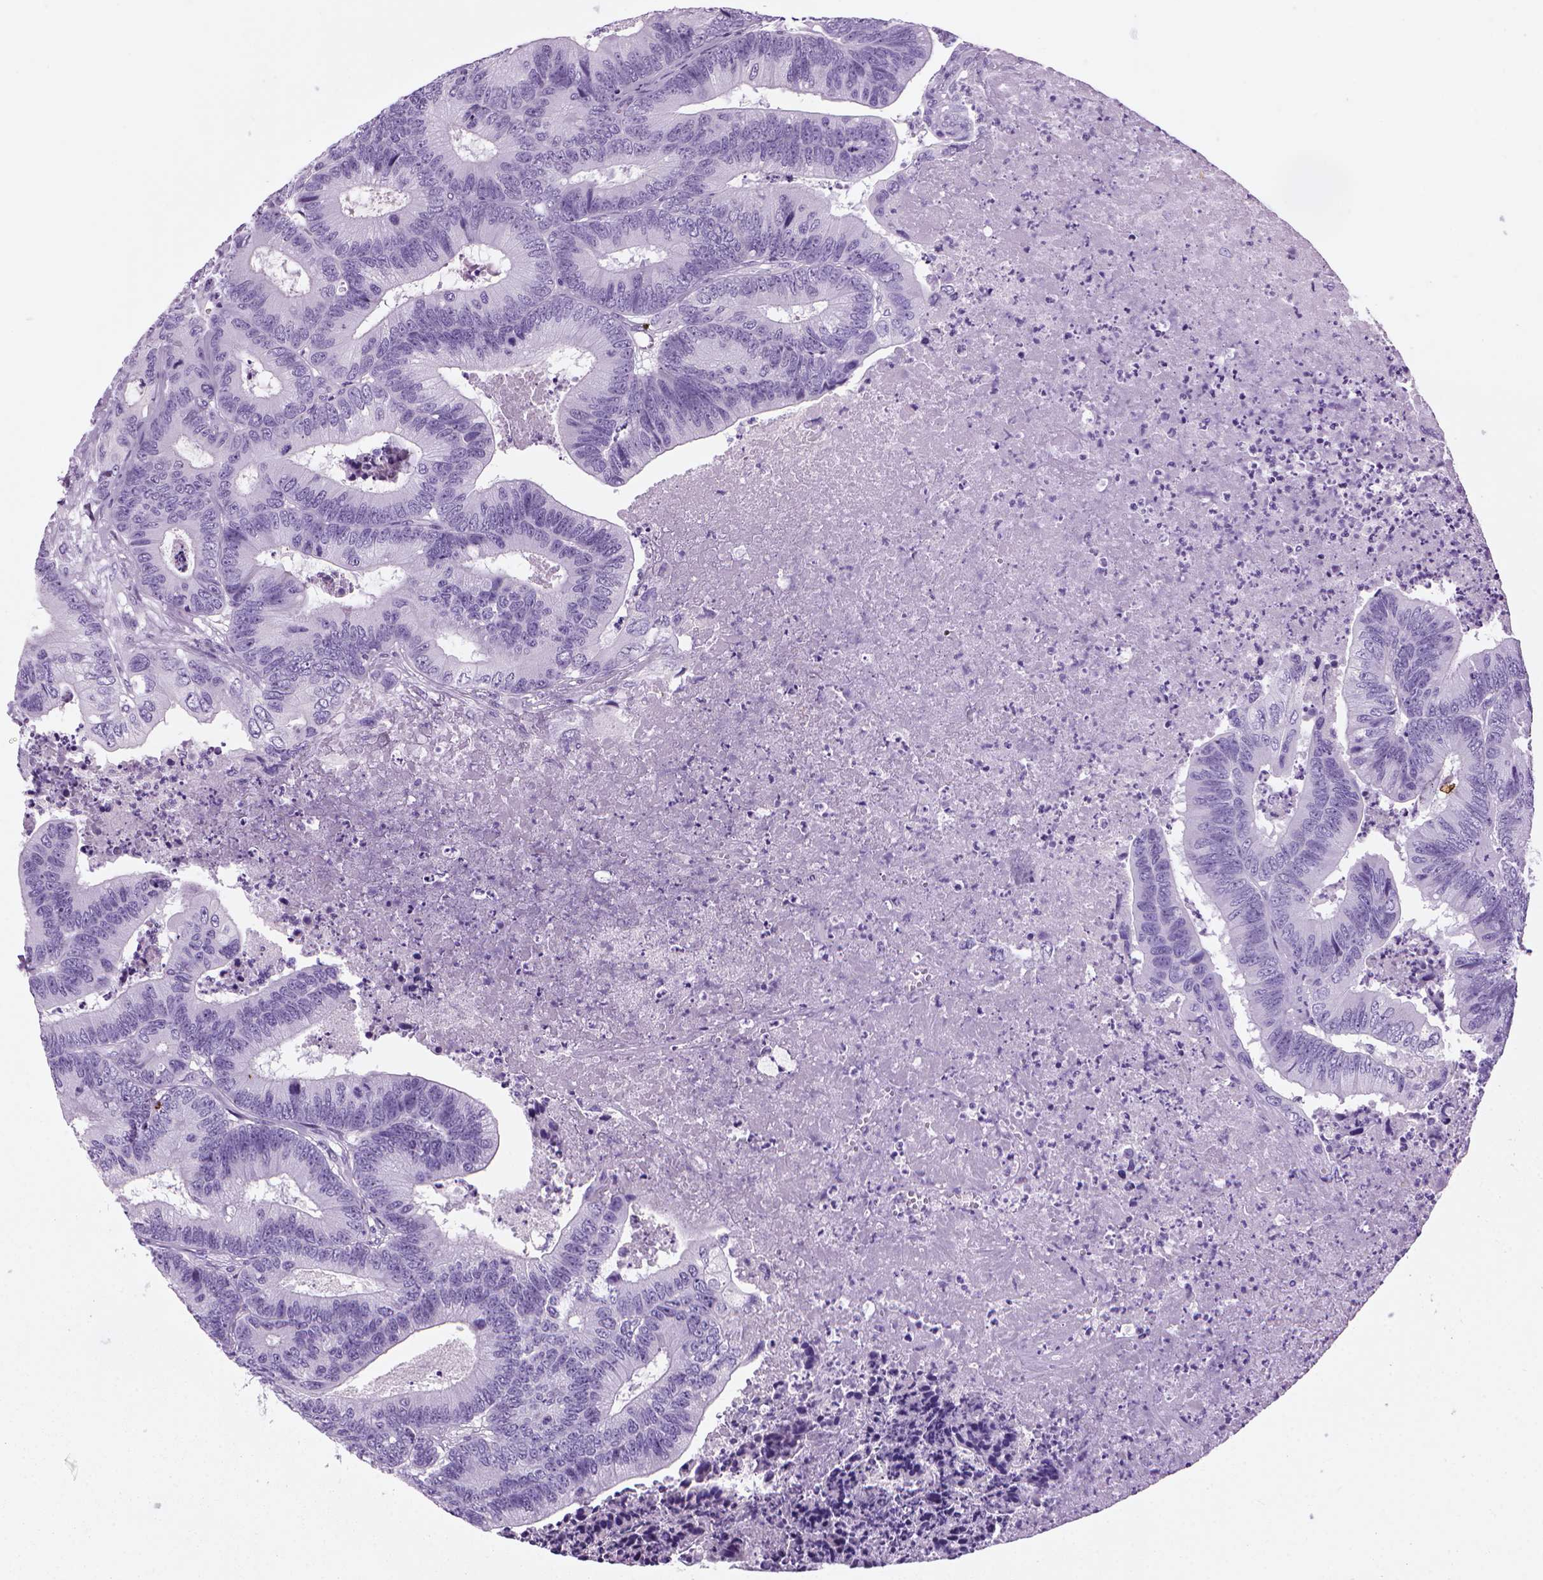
{"staining": {"intensity": "negative", "quantity": "none", "location": "none"}, "tissue": "colorectal cancer", "cell_type": "Tumor cells", "image_type": "cancer", "snomed": [{"axis": "morphology", "description": "Adenocarcinoma, NOS"}, {"axis": "topography", "description": "Colon"}], "caption": "Human colorectal cancer (adenocarcinoma) stained for a protein using immunohistochemistry (IHC) shows no positivity in tumor cells.", "gene": "MZB1", "patient": {"sex": "male", "age": 84}}